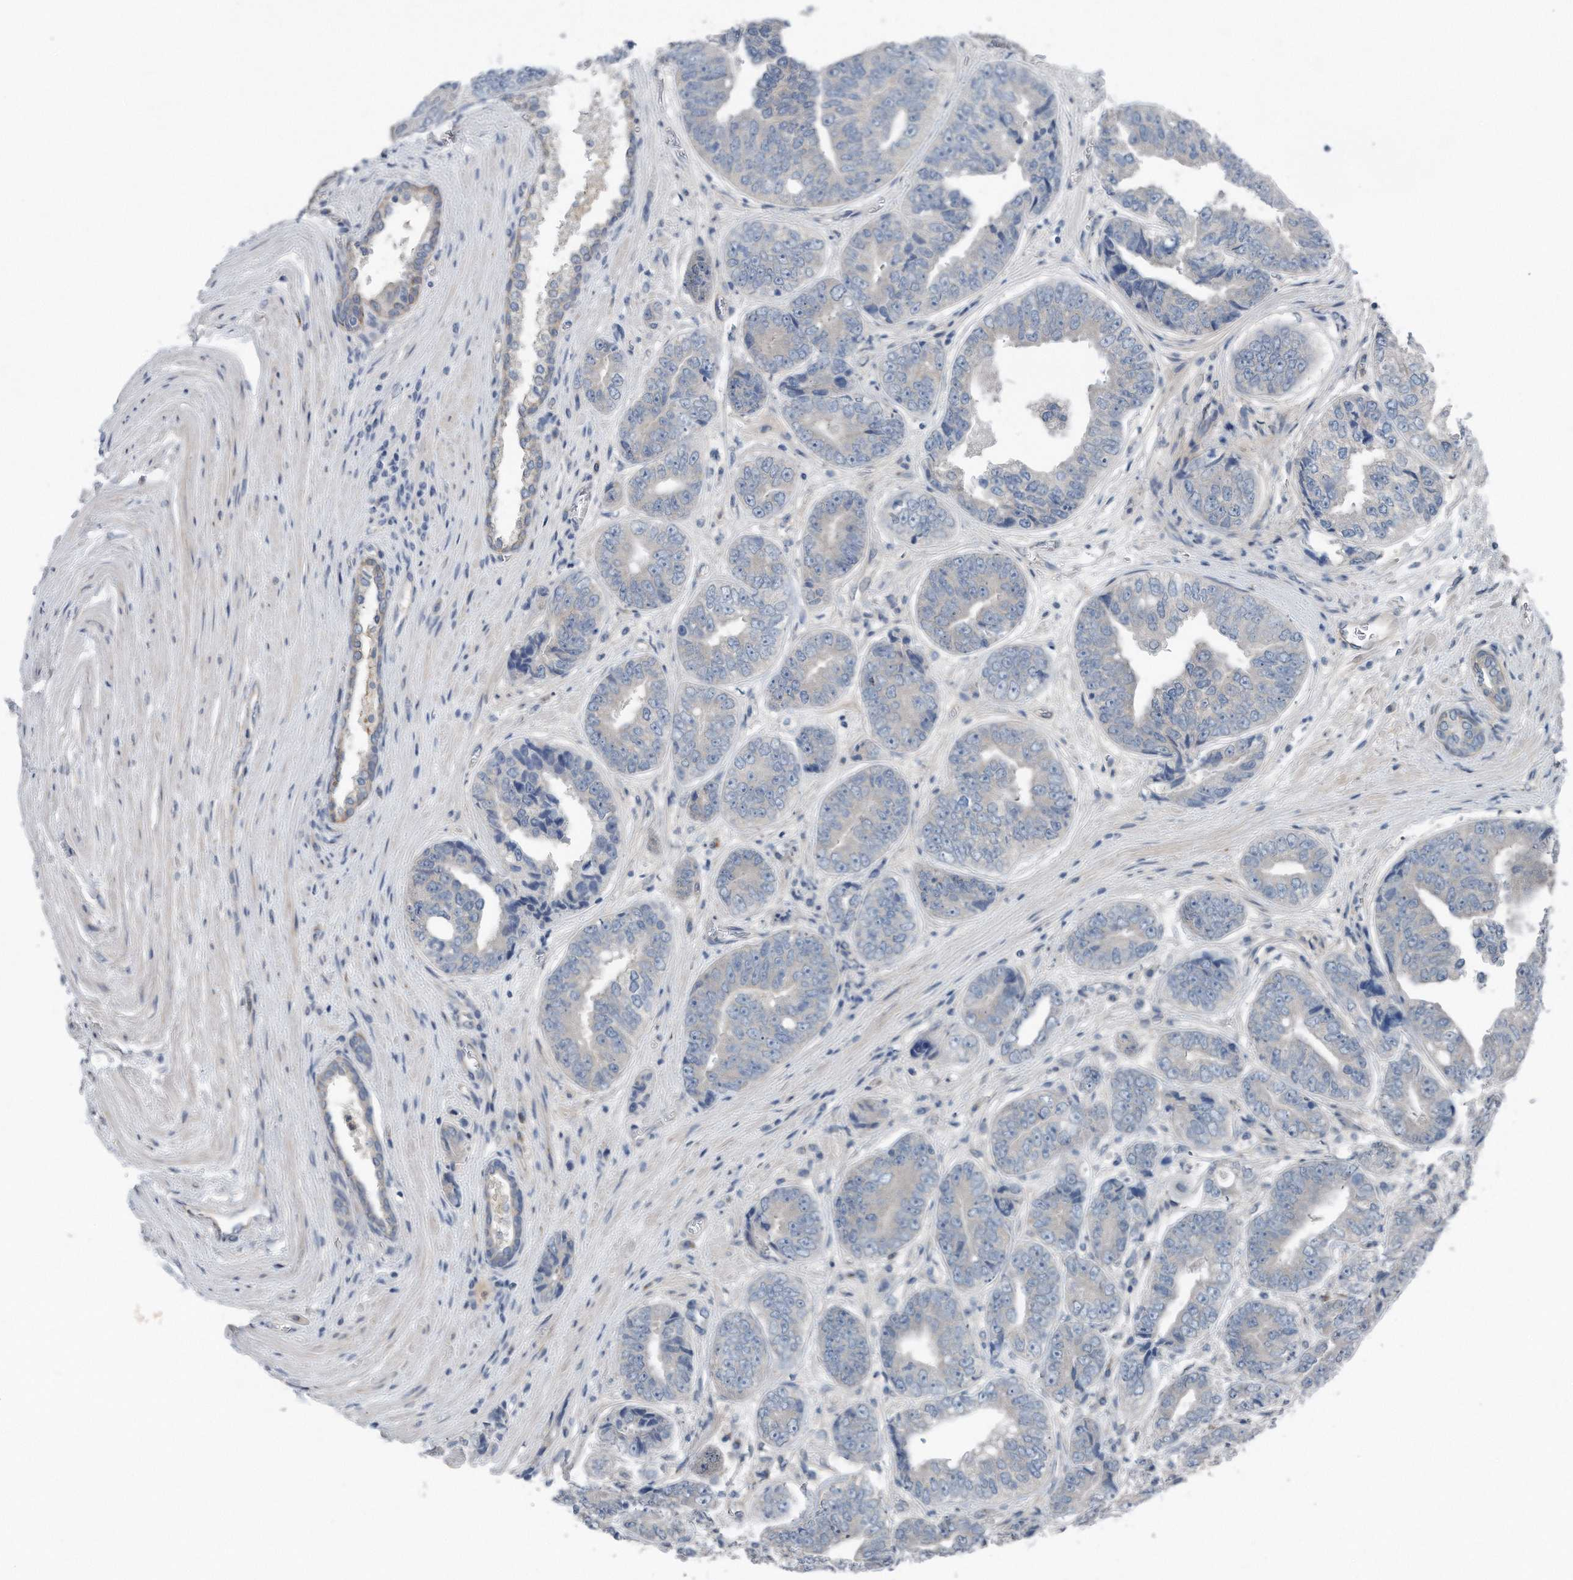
{"staining": {"intensity": "negative", "quantity": "none", "location": "none"}, "tissue": "prostate cancer", "cell_type": "Tumor cells", "image_type": "cancer", "snomed": [{"axis": "morphology", "description": "Adenocarcinoma, High grade"}, {"axis": "topography", "description": "Prostate"}], "caption": "Immunohistochemical staining of prostate cancer exhibits no significant positivity in tumor cells.", "gene": "YRDC", "patient": {"sex": "male", "age": 61}}